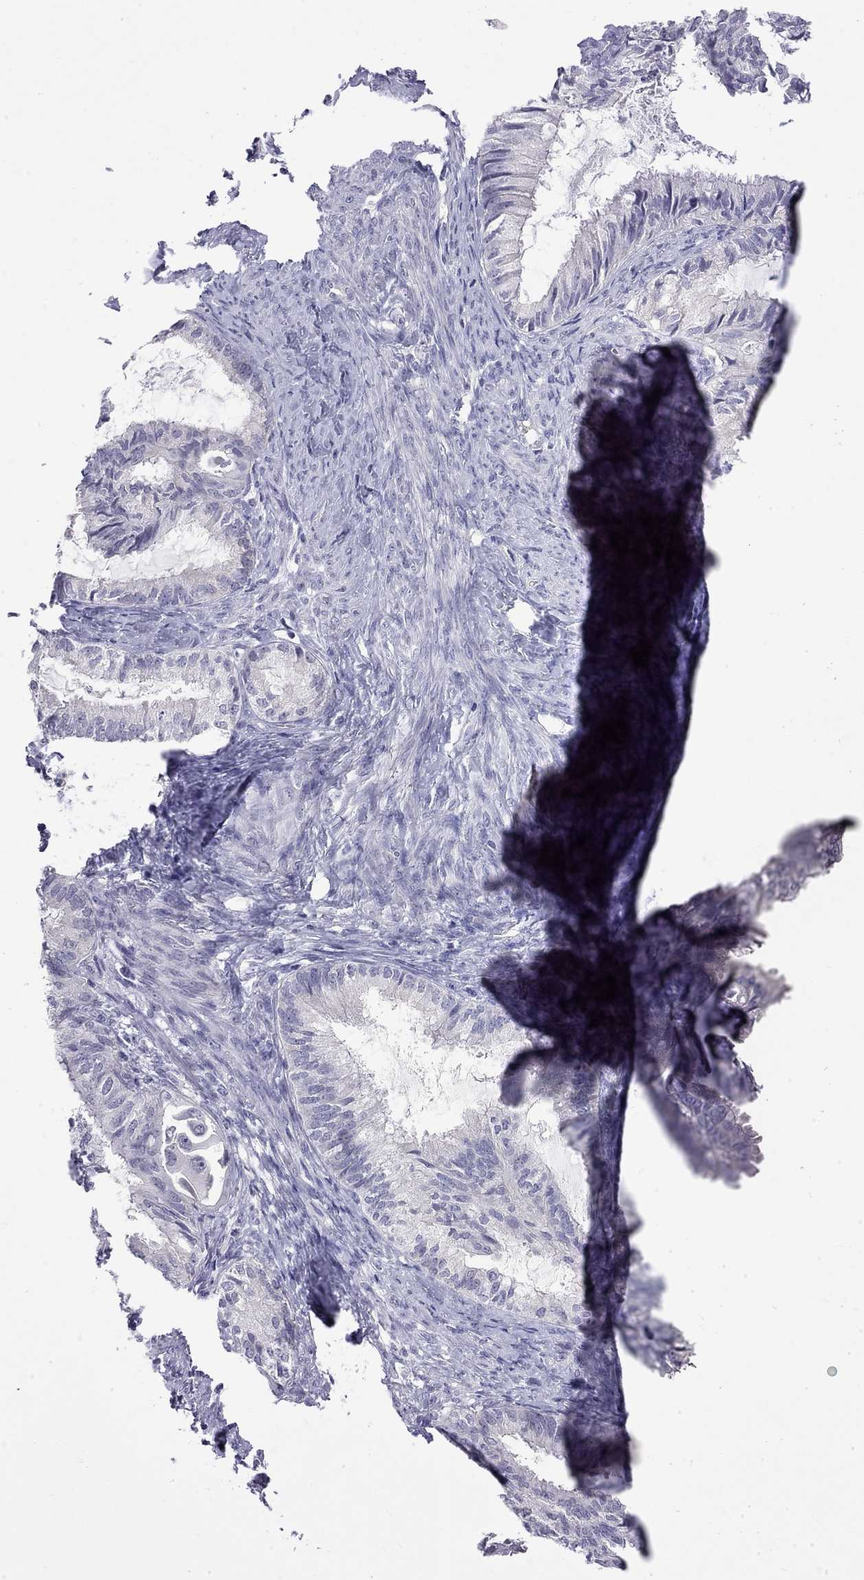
{"staining": {"intensity": "negative", "quantity": "none", "location": "none"}, "tissue": "endometrial cancer", "cell_type": "Tumor cells", "image_type": "cancer", "snomed": [{"axis": "morphology", "description": "Adenocarcinoma, NOS"}, {"axis": "topography", "description": "Endometrium"}], "caption": "Immunohistochemistry (IHC) histopathology image of neoplastic tissue: human adenocarcinoma (endometrial) stained with DAB (3,3'-diaminobenzidine) shows no significant protein staining in tumor cells. The staining was performed using DAB (3,3'-diaminobenzidine) to visualize the protein expression in brown, while the nuclei were stained in blue with hematoxylin (Magnification: 20x).", "gene": "RTL9", "patient": {"sex": "female", "age": 86}}